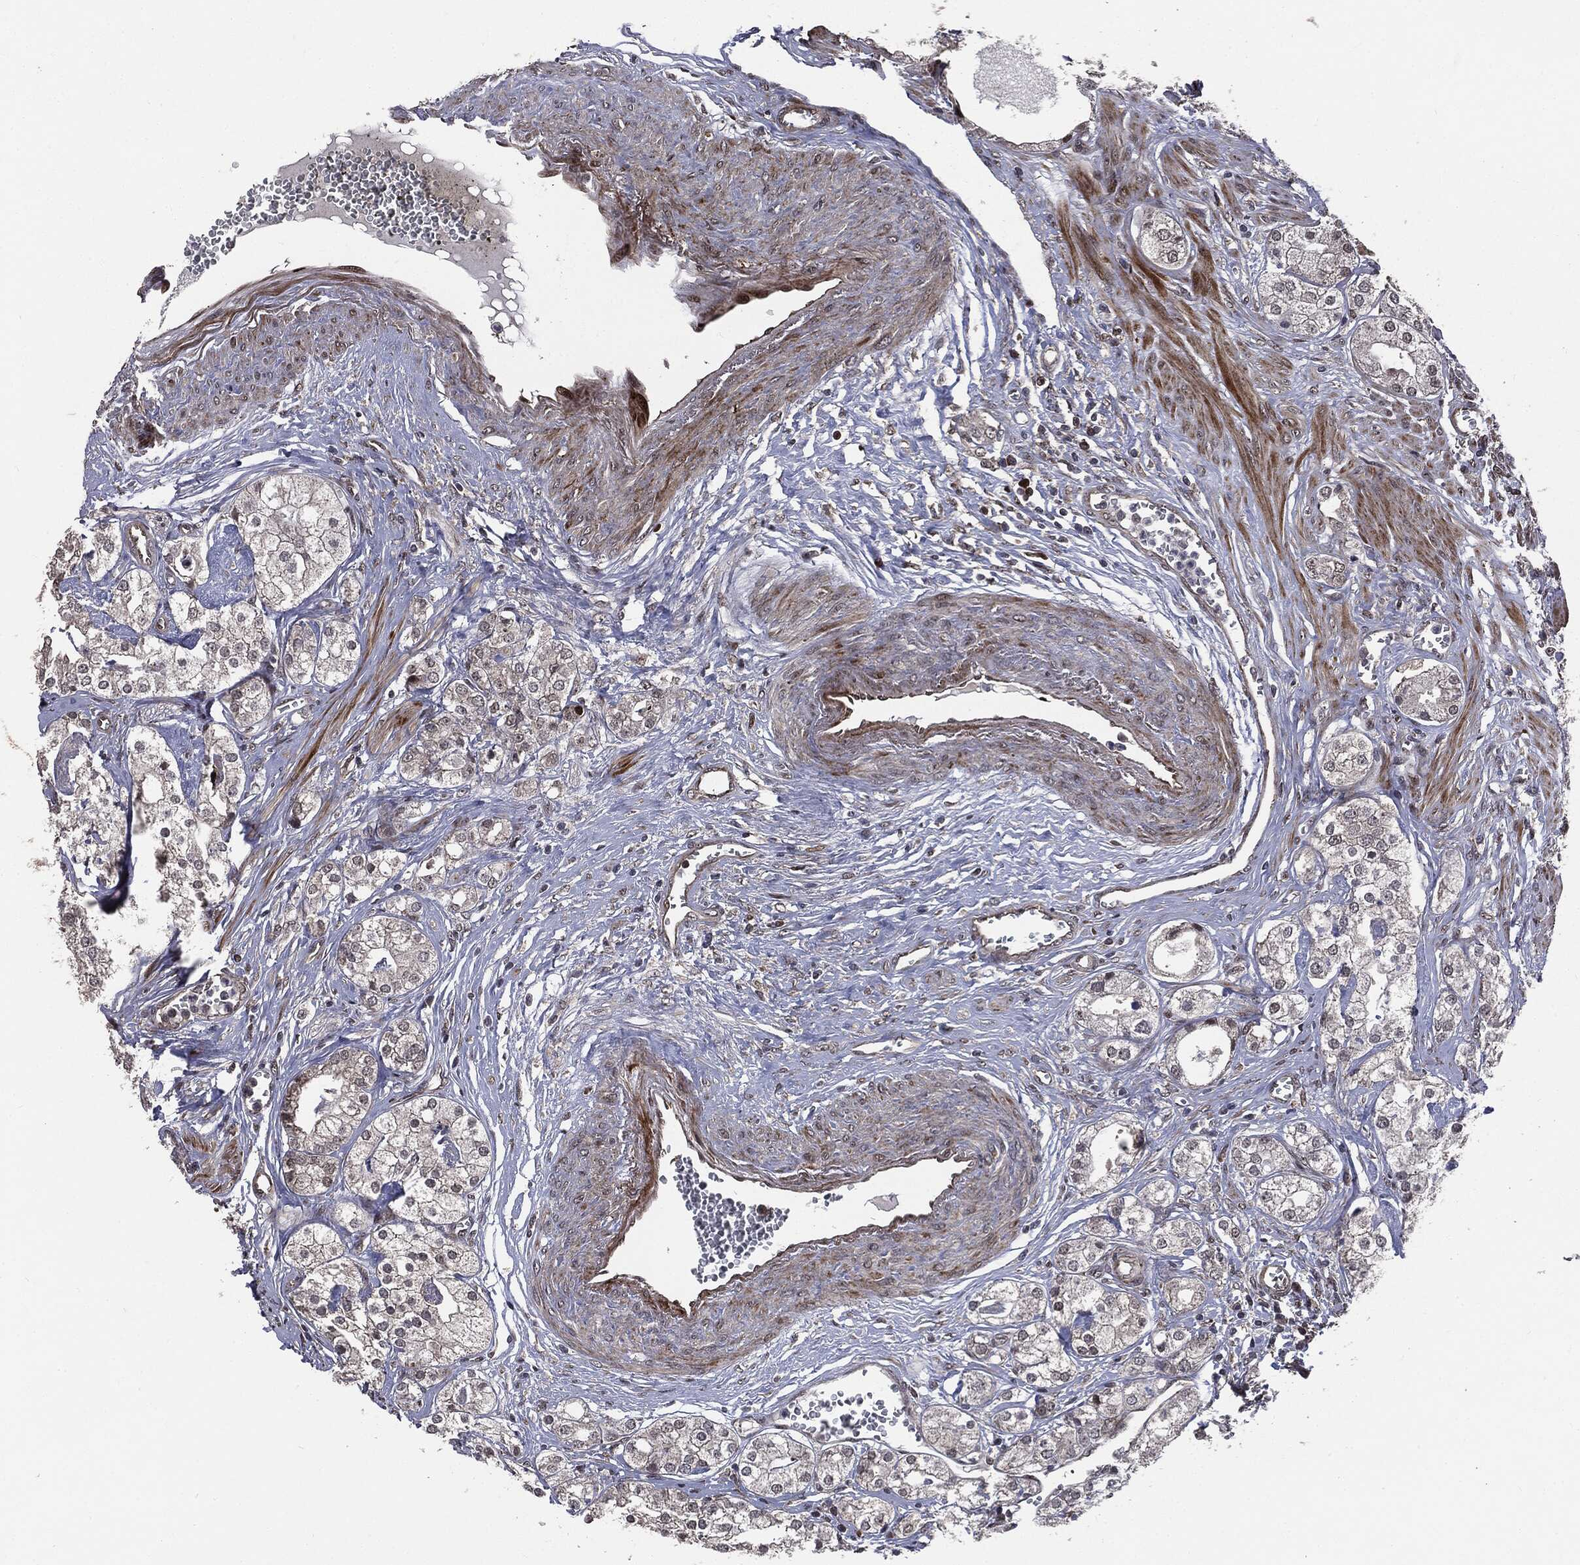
{"staining": {"intensity": "negative", "quantity": "none", "location": "none"}, "tissue": "prostate cancer", "cell_type": "Tumor cells", "image_type": "cancer", "snomed": [{"axis": "morphology", "description": "Adenocarcinoma, NOS"}, {"axis": "topography", "description": "Prostate and seminal vesicle, NOS"}, {"axis": "topography", "description": "Prostate"}], "caption": "The micrograph demonstrates no staining of tumor cells in prostate adenocarcinoma.", "gene": "SMAD4", "patient": {"sex": "male", "age": 62}}